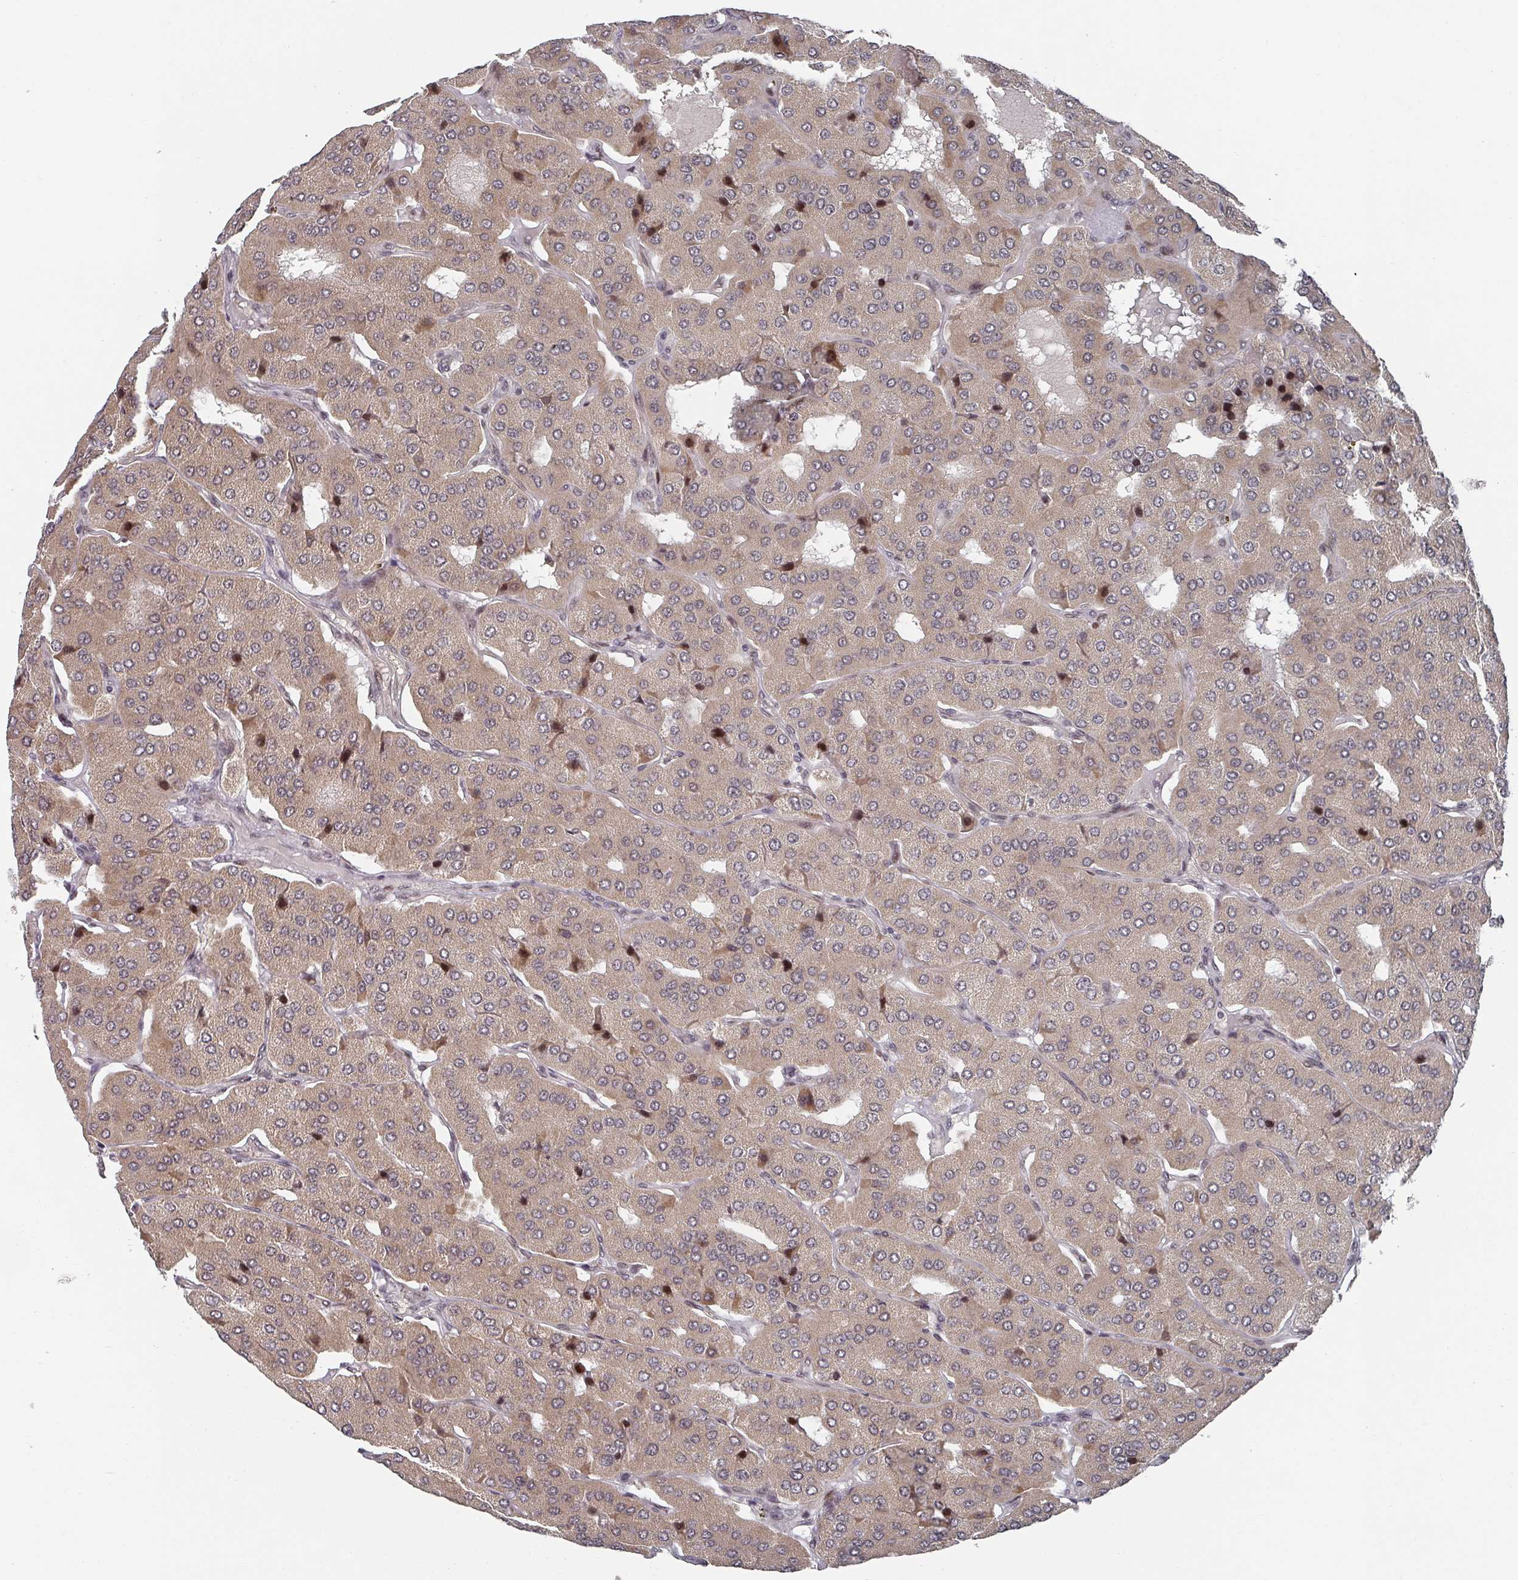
{"staining": {"intensity": "moderate", "quantity": ">75%", "location": "cytoplasmic/membranous"}, "tissue": "parathyroid gland", "cell_type": "Glandular cells", "image_type": "normal", "snomed": [{"axis": "morphology", "description": "Normal tissue, NOS"}, {"axis": "morphology", "description": "Adenoma, NOS"}, {"axis": "topography", "description": "Parathyroid gland"}], "caption": "A high-resolution histopathology image shows immunohistochemistry staining of normal parathyroid gland, which displays moderate cytoplasmic/membranous positivity in approximately >75% of glandular cells.", "gene": "KIF1C", "patient": {"sex": "female", "age": 86}}